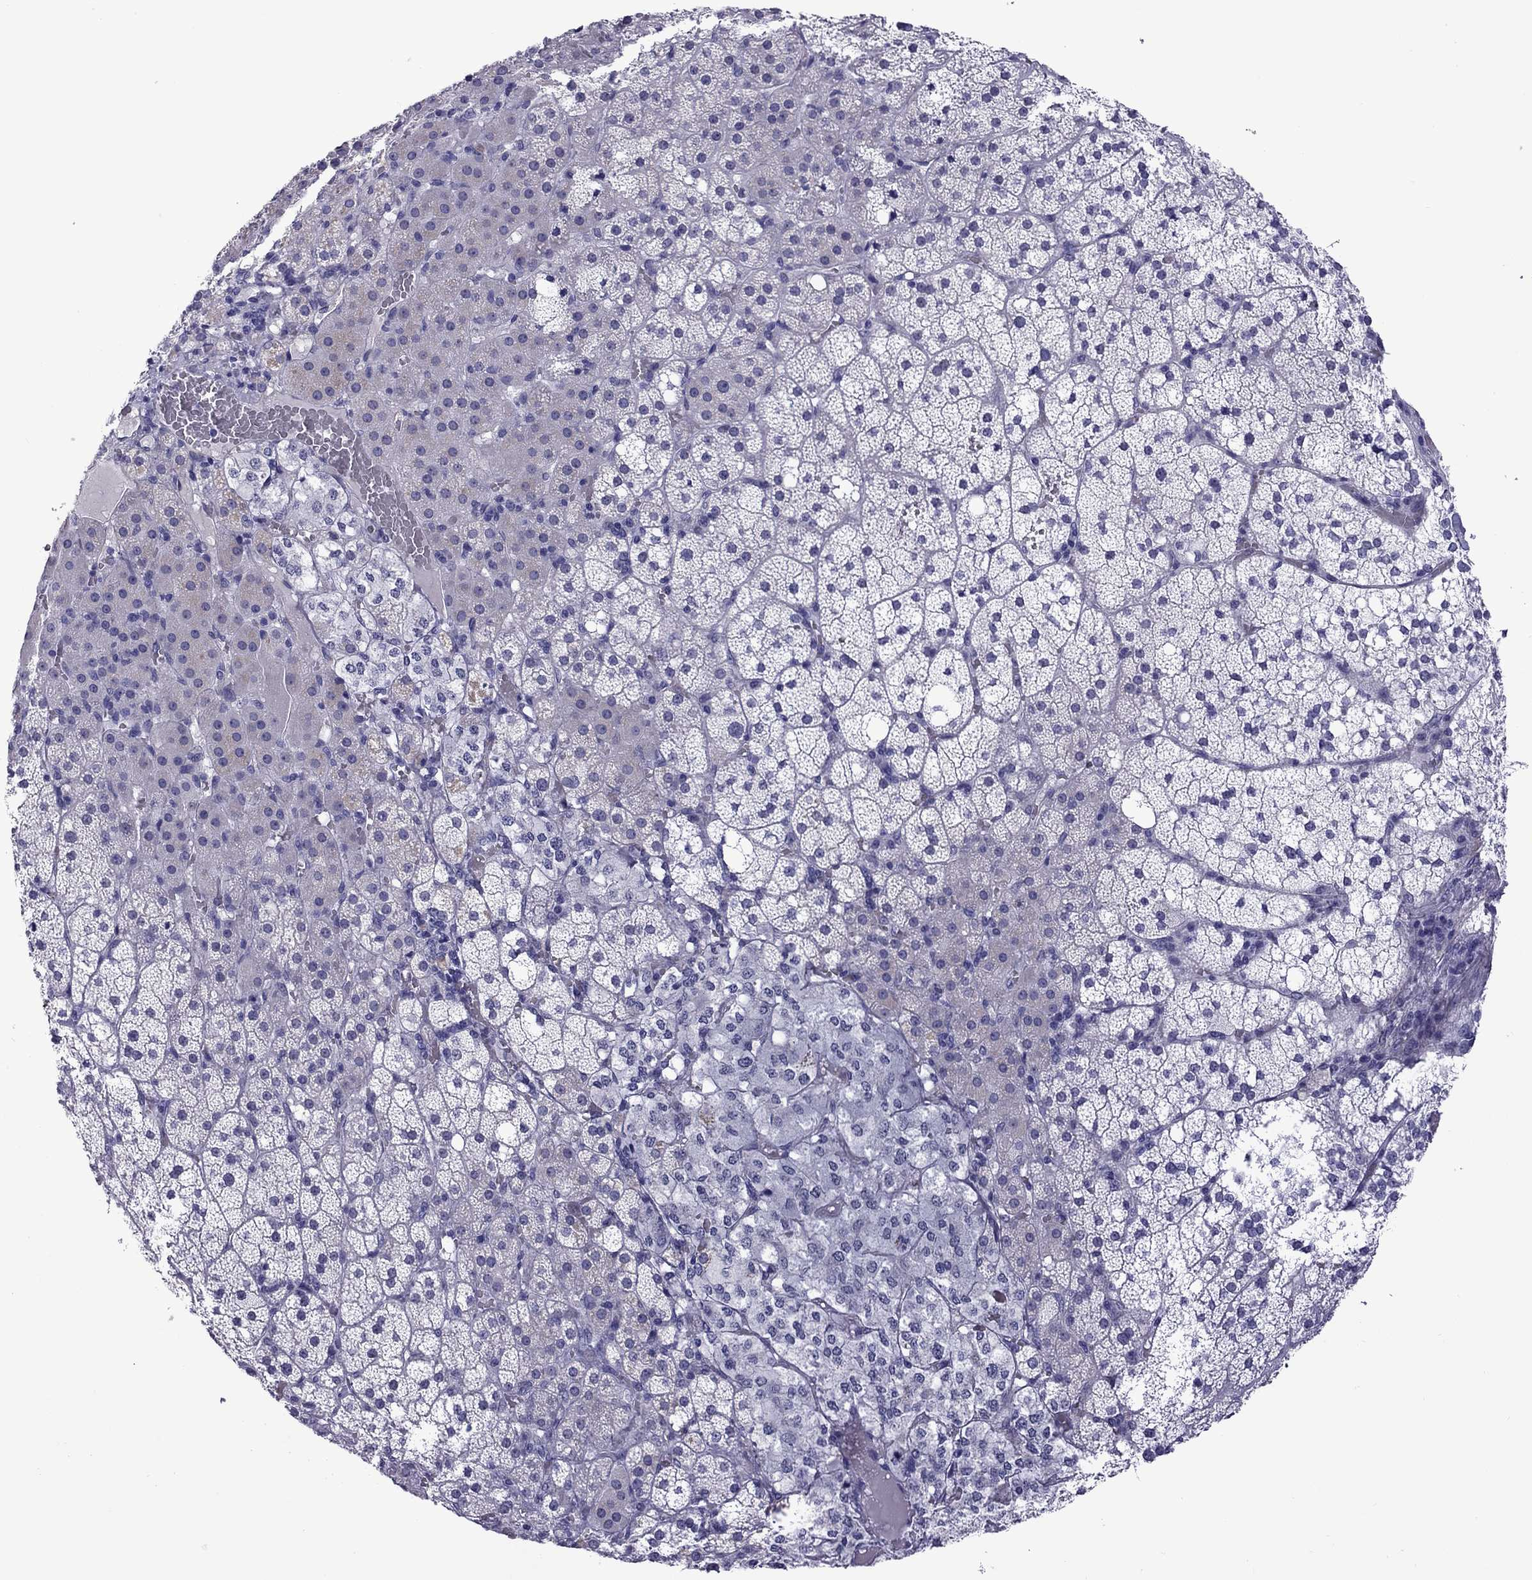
{"staining": {"intensity": "negative", "quantity": "none", "location": "none"}, "tissue": "adrenal gland", "cell_type": "Glandular cells", "image_type": "normal", "snomed": [{"axis": "morphology", "description": "Normal tissue, NOS"}, {"axis": "topography", "description": "Adrenal gland"}], "caption": "High power microscopy histopathology image of an immunohistochemistry image of normal adrenal gland, revealing no significant staining in glandular cells. (IHC, brightfield microscopy, high magnification).", "gene": "CHRNA5", "patient": {"sex": "male", "age": 53}}